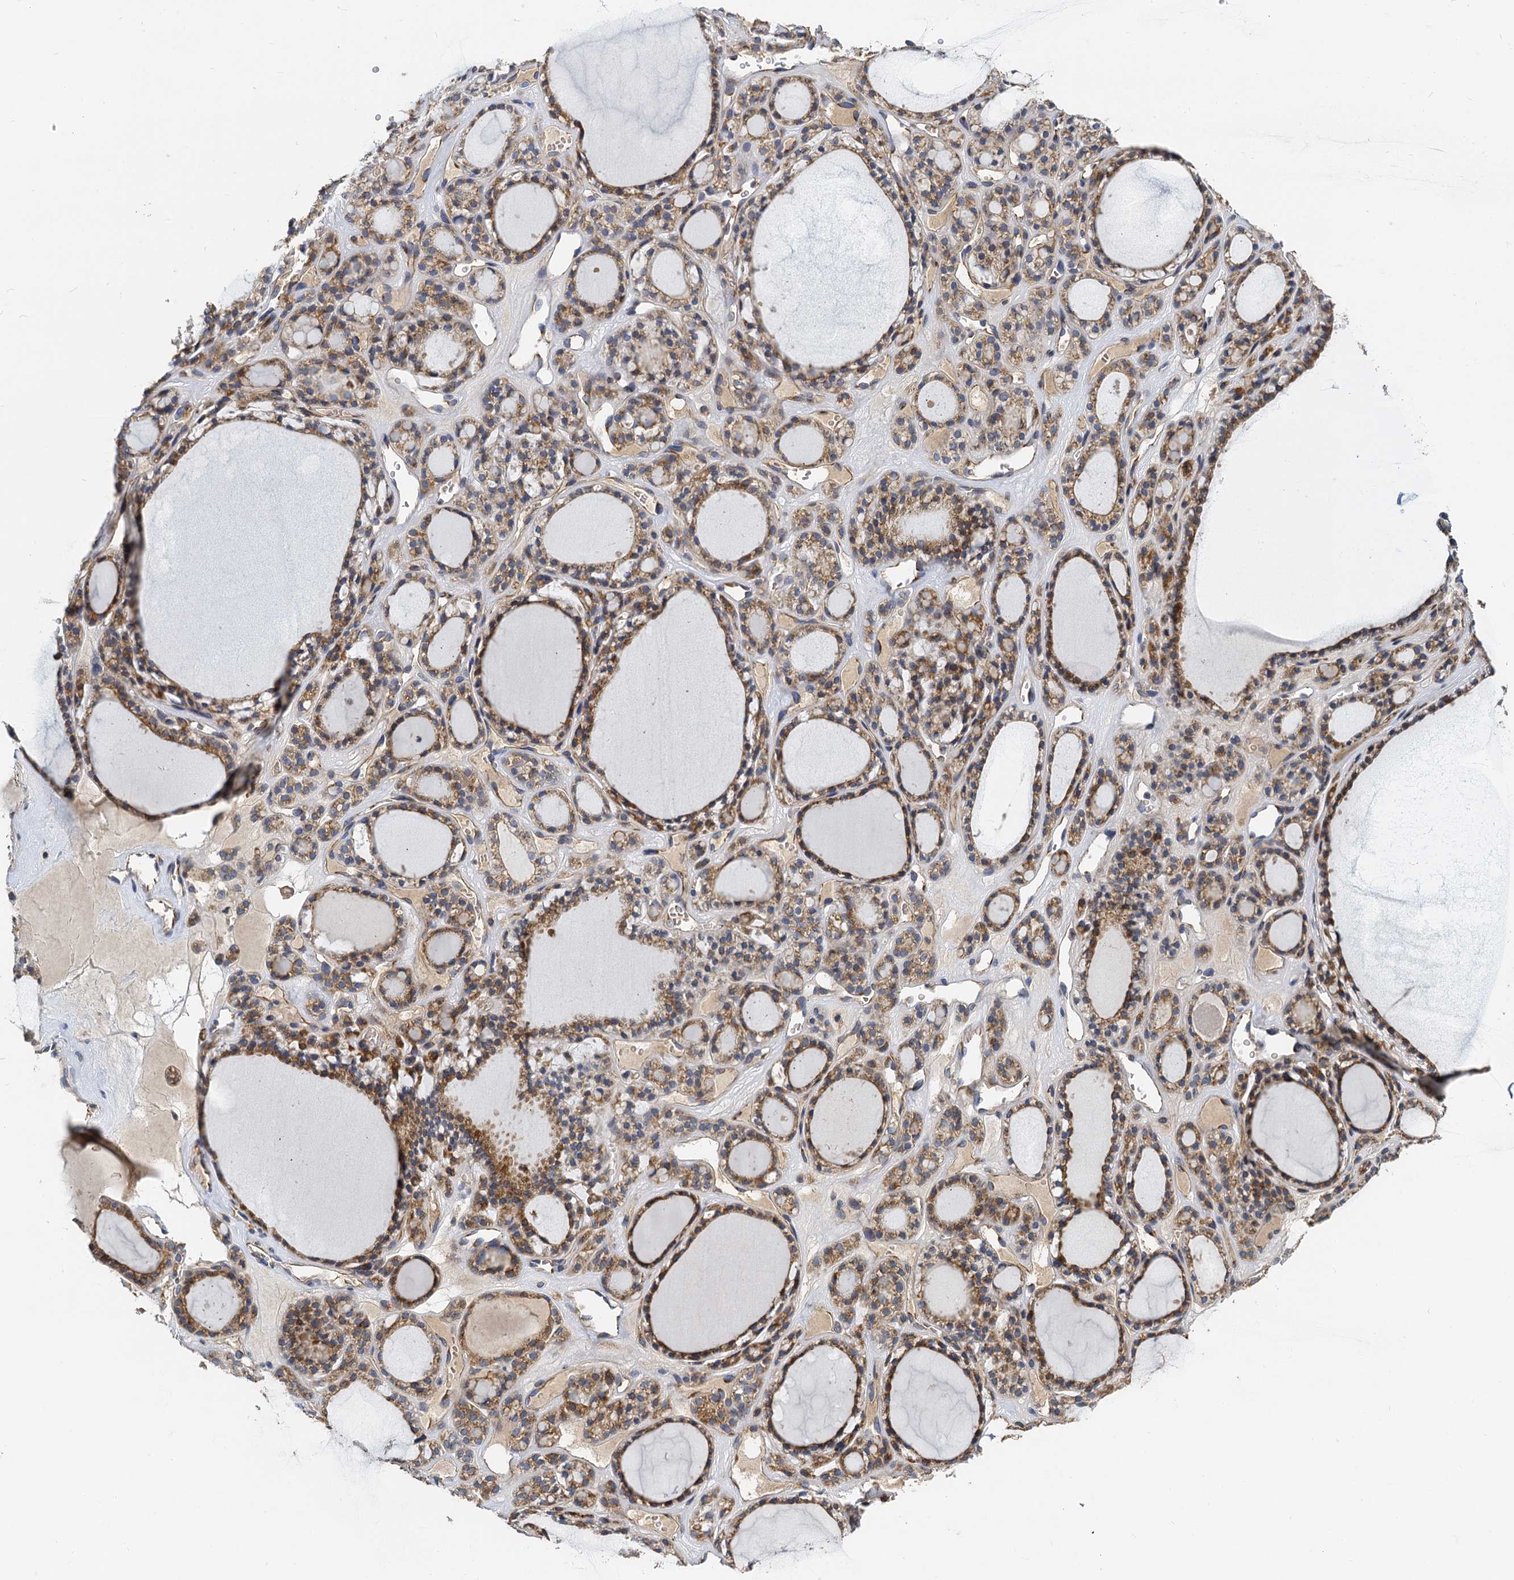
{"staining": {"intensity": "moderate", "quantity": ">75%", "location": "cytoplasmic/membranous"}, "tissue": "thyroid gland", "cell_type": "Glandular cells", "image_type": "normal", "snomed": [{"axis": "morphology", "description": "Normal tissue, NOS"}, {"axis": "topography", "description": "Thyroid gland"}], "caption": "This photomicrograph reveals IHC staining of benign thyroid gland, with medium moderate cytoplasmic/membranous staining in about >75% of glandular cells.", "gene": "NKAPD1", "patient": {"sex": "female", "age": 28}}